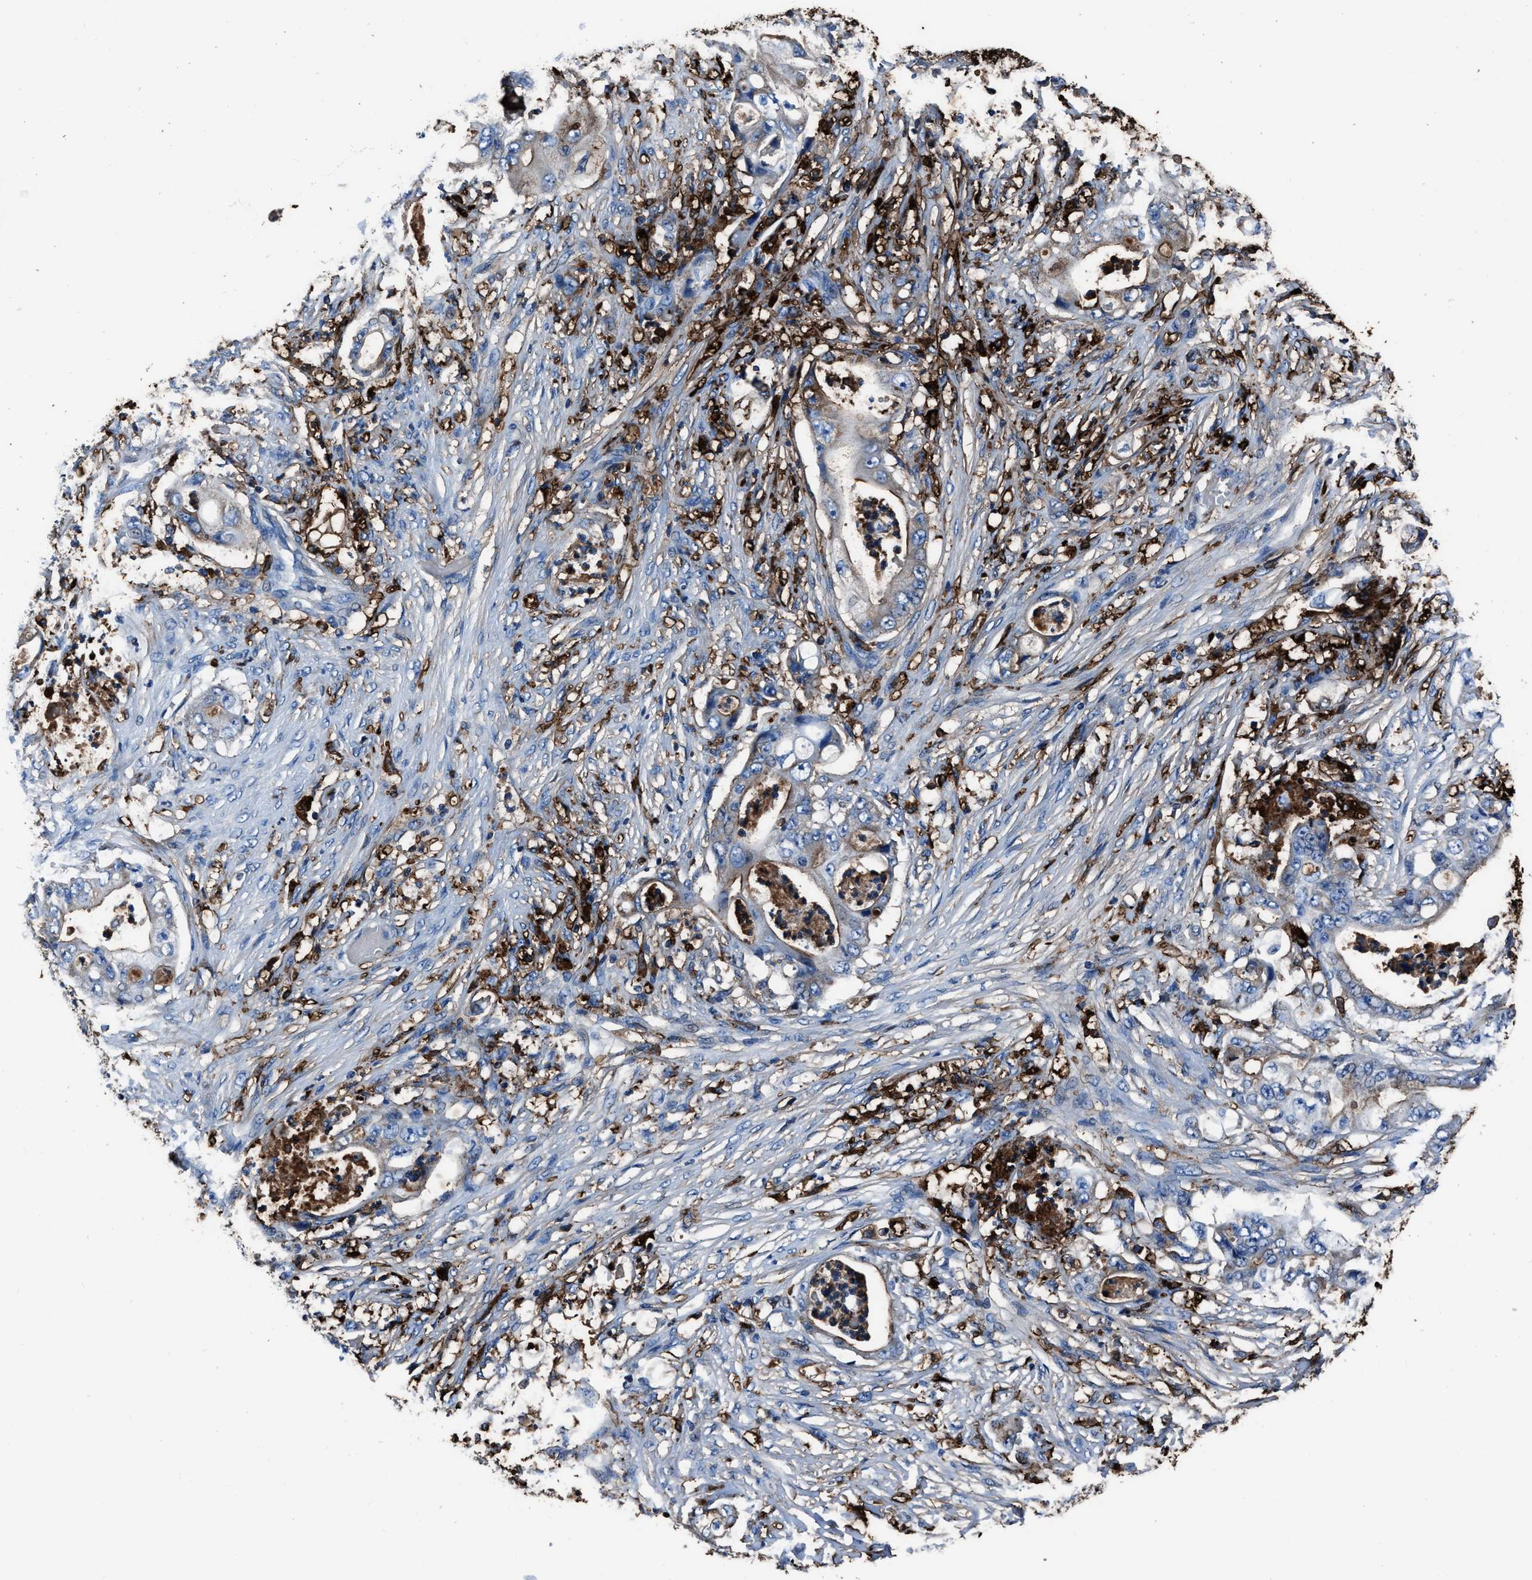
{"staining": {"intensity": "weak", "quantity": "<25%", "location": "cytoplasmic/membranous"}, "tissue": "stomach cancer", "cell_type": "Tumor cells", "image_type": "cancer", "snomed": [{"axis": "morphology", "description": "Adenocarcinoma, NOS"}, {"axis": "topography", "description": "Stomach"}], "caption": "This is an immunohistochemistry micrograph of stomach adenocarcinoma. There is no staining in tumor cells.", "gene": "FTL", "patient": {"sex": "female", "age": 73}}